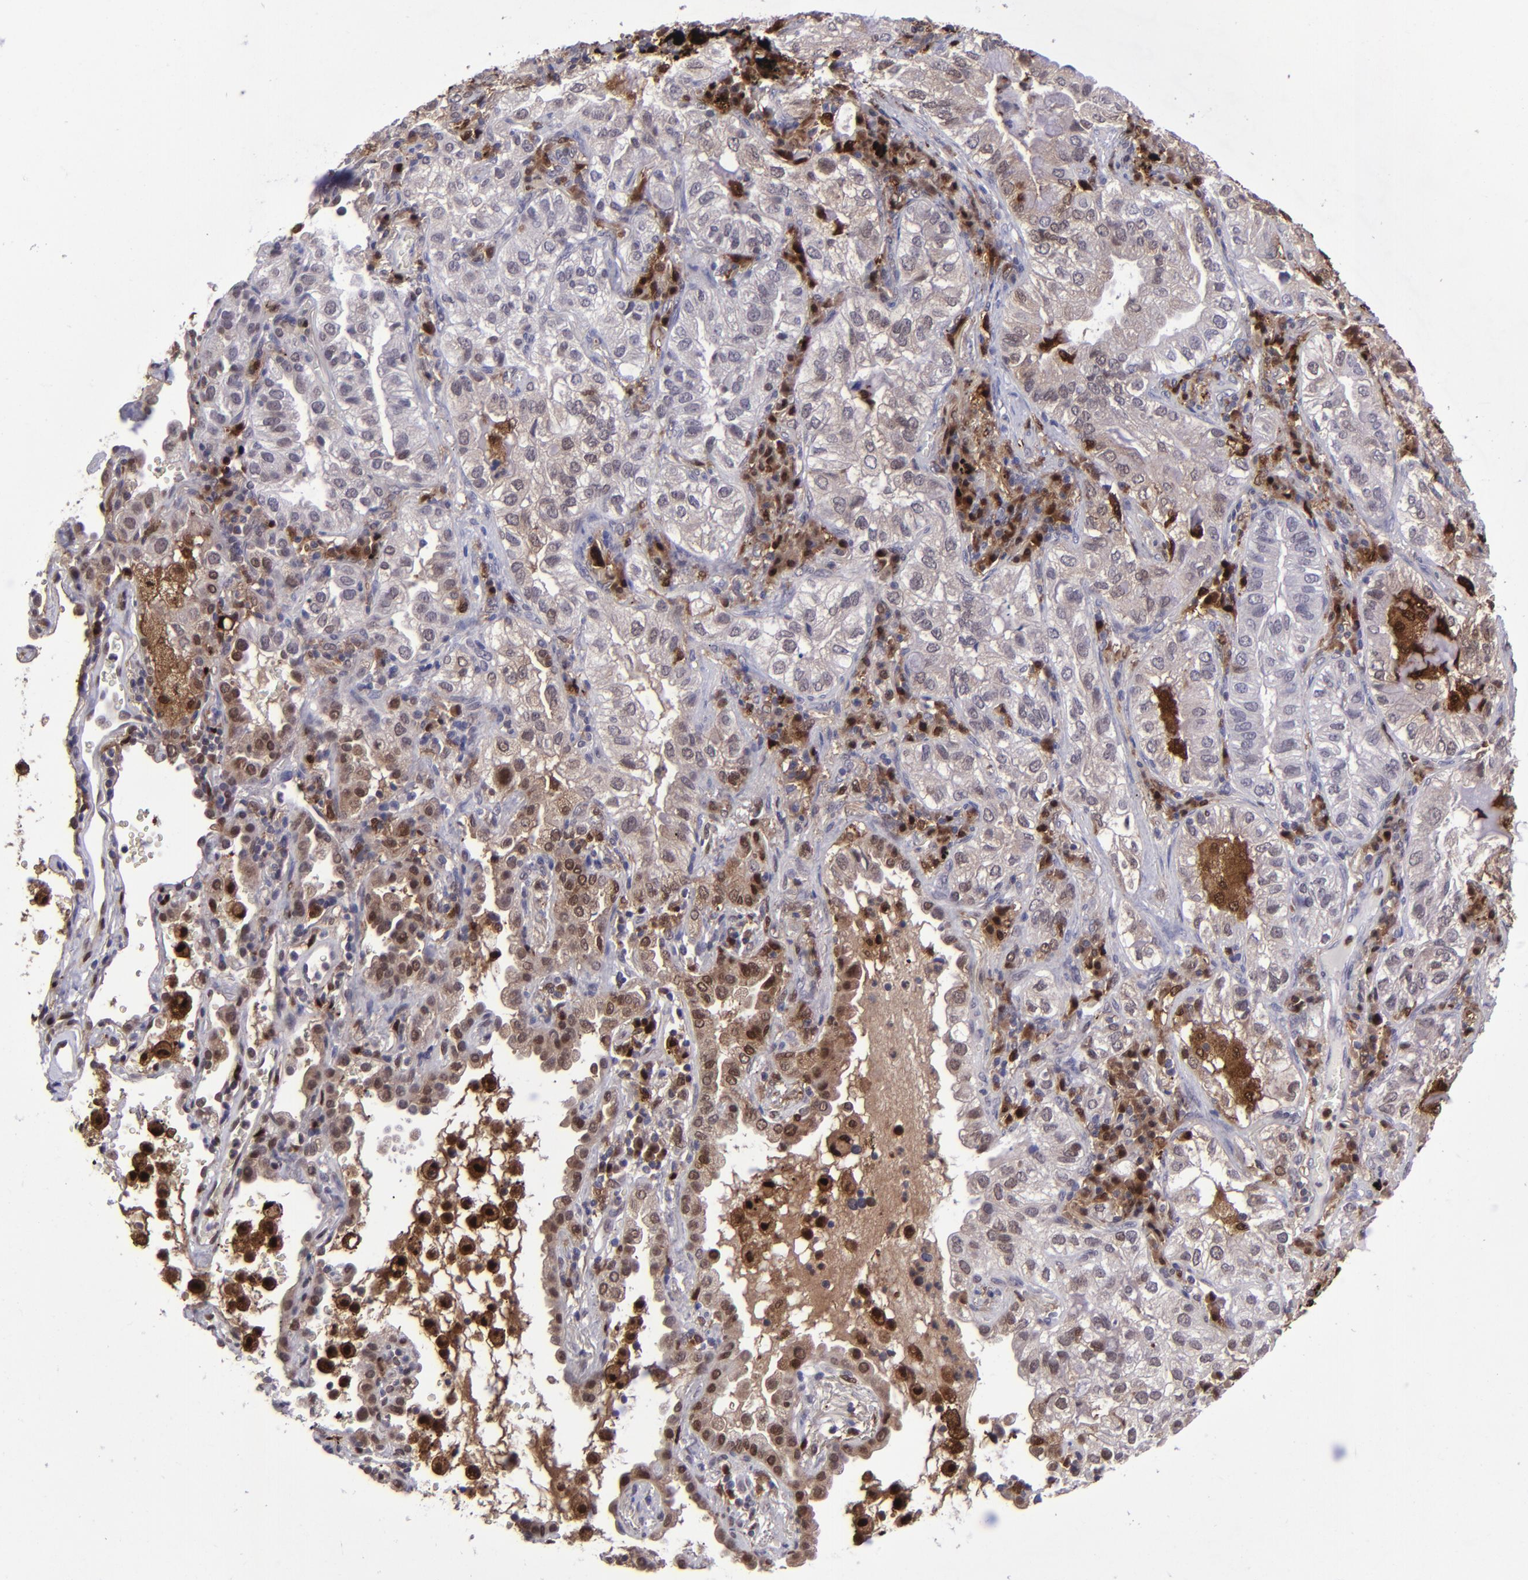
{"staining": {"intensity": "moderate", "quantity": "25%-75%", "location": "cytoplasmic/membranous,nuclear"}, "tissue": "lung cancer", "cell_type": "Tumor cells", "image_type": "cancer", "snomed": [{"axis": "morphology", "description": "Adenocarcinoma, NOS"}, {"axis": "topography", "description": "Lung"}], "caption": "Immunohistochemical staining of adenocarcinoma (lung) displays medium levels of moderate cytoplasmic/membranous and nuclear protein positivity in about 25%-75% of tumor cells.", "gene": "TYMP", "patient": {"sex": "female", "age": 50}}